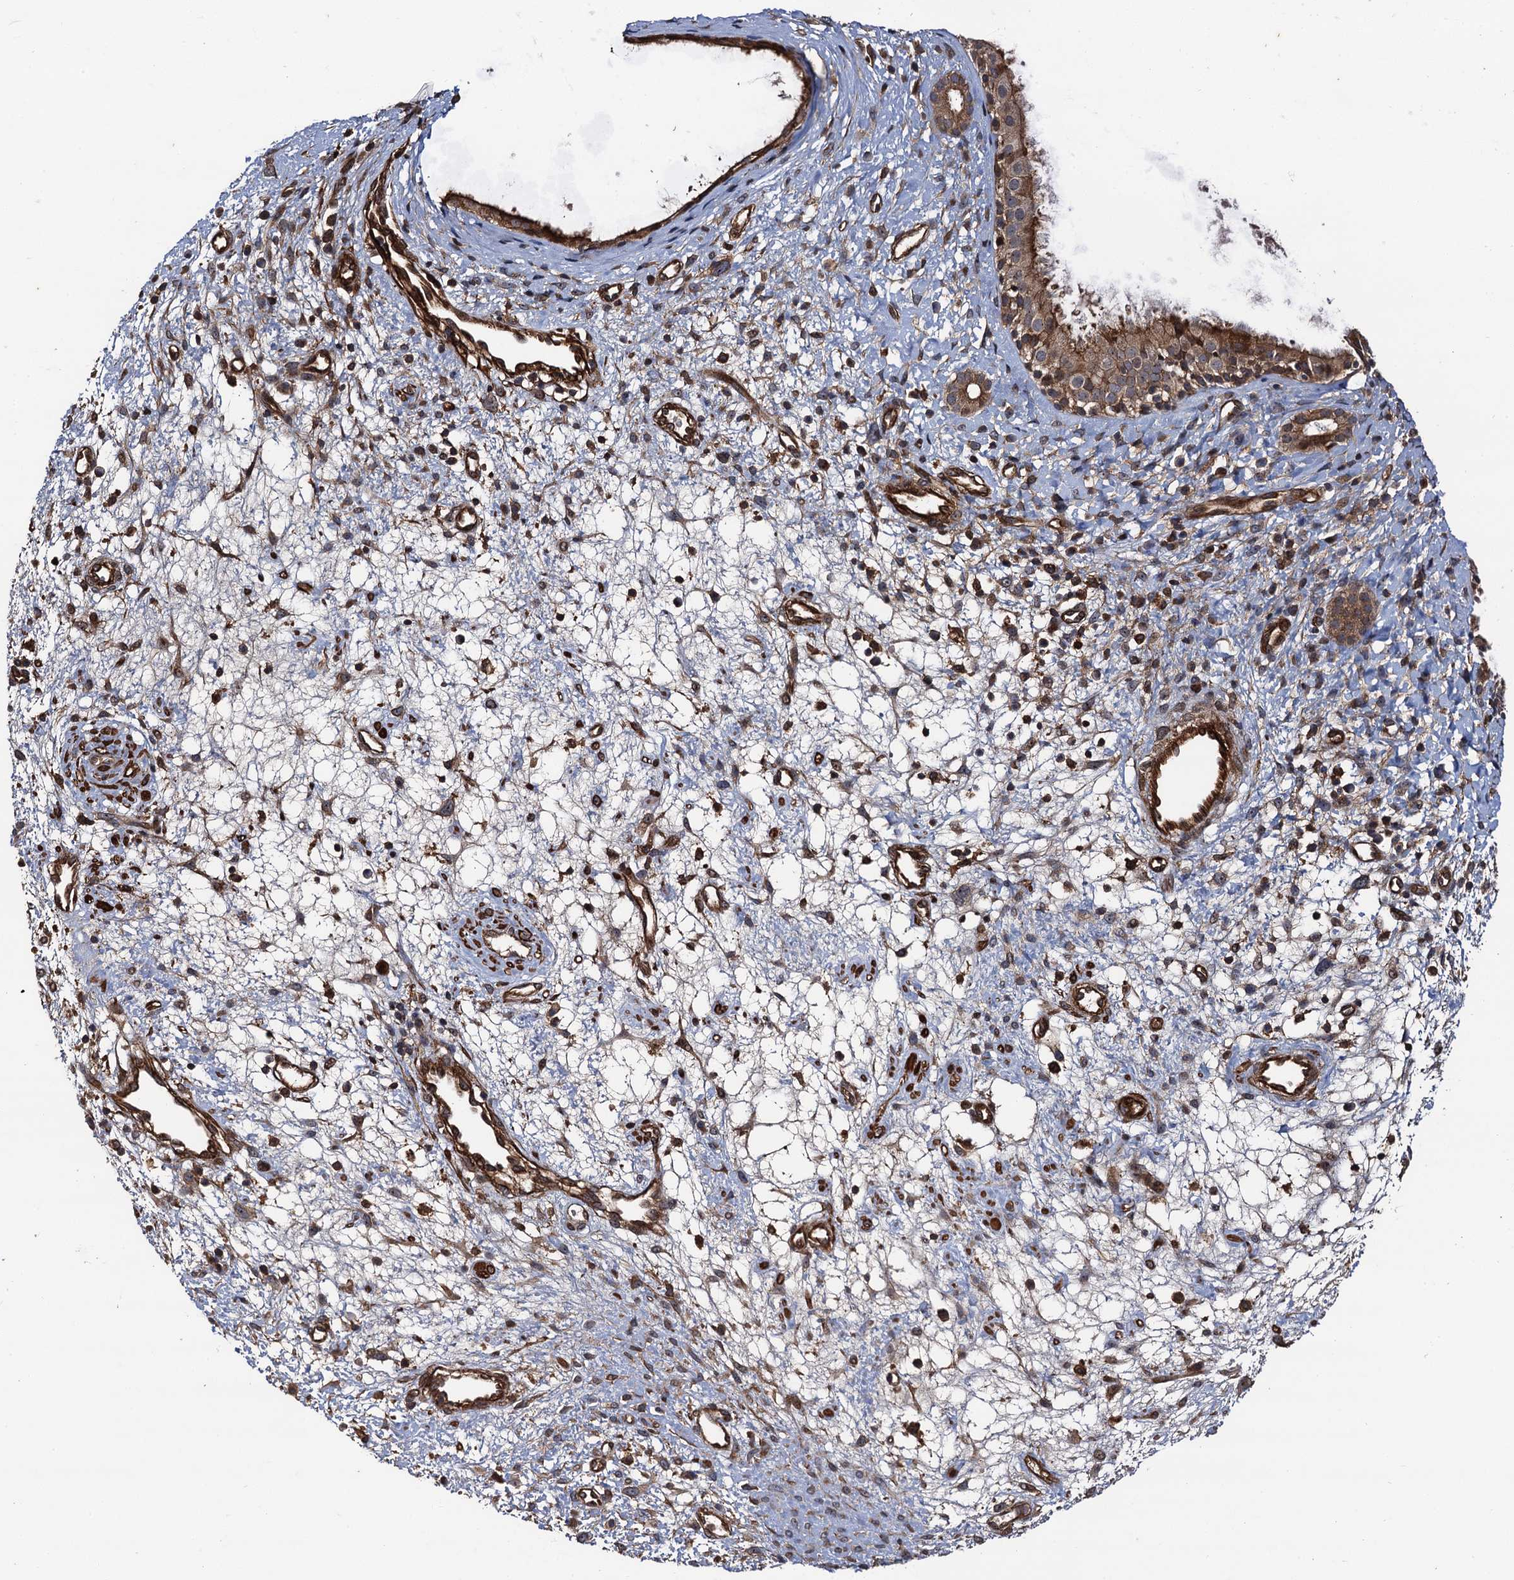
{"staining": {"intensity": "strong", "quantity": ">75%", "location": "cytoplasmic/membranous,nuclear"}, "tissue": "nasopharynx", "cell_type": "Respiratory epithelial cells", "image_type": "normal", "snomed": [{"axis": "morphology", "description": "Normal tissue, NOS"}, {"axis": "topography", "description": "Nasopharynx"}], "caption": "Protein expression by IHC reveals strong cytoplasmic/membranous,nuclear positivity in about >75% of respiratory epithelial cells in benign nasopharynx. Ihc stains the protein of interest in brown and the nuclei are stained blue.", "gene": "BORA", "patient": {"sex": "male", "age": 22}}